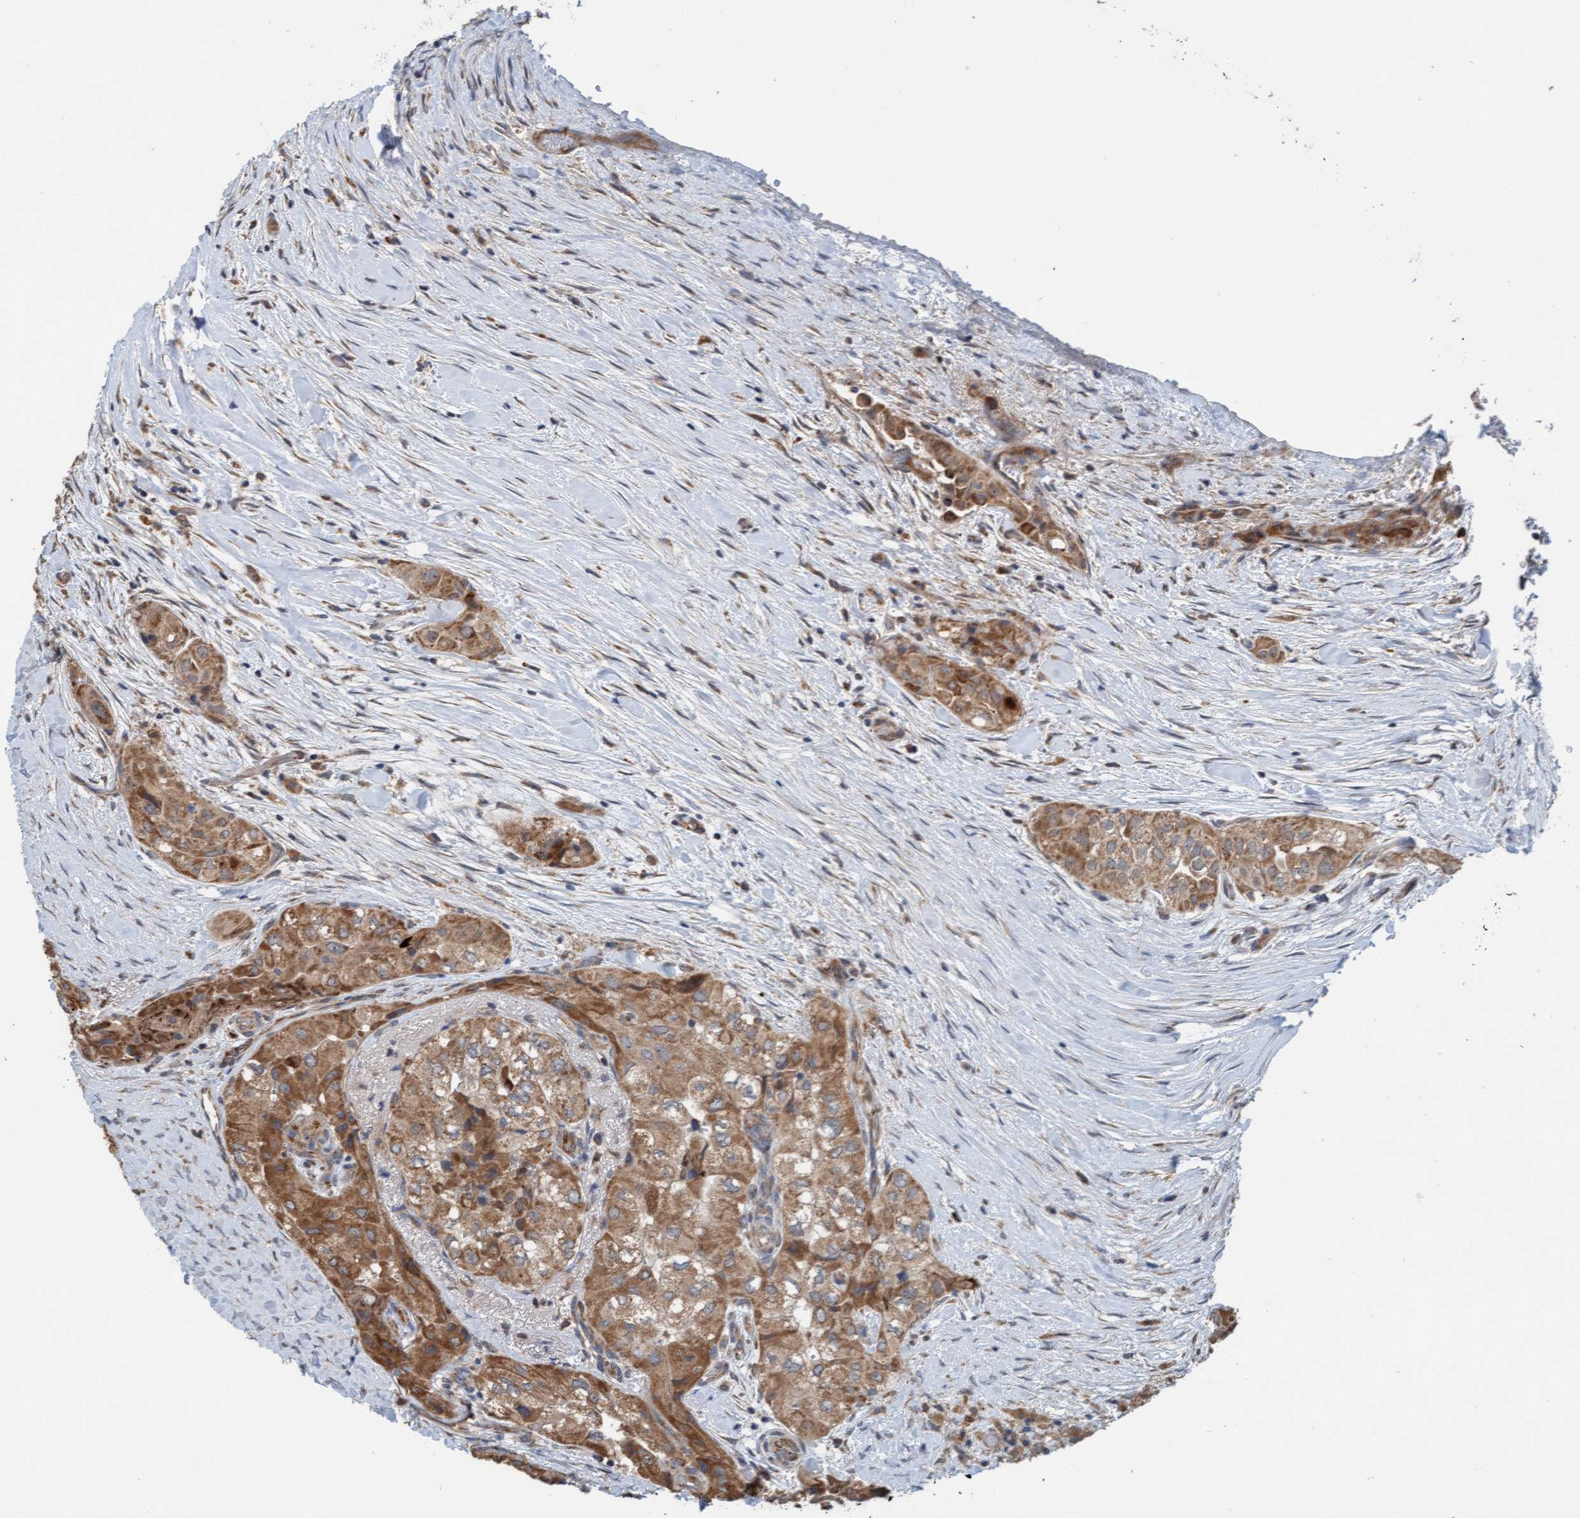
{"staining": {"intensity": "moderate", "quantity": ">75%", "location": "cytoplasmic/membranous"}, "tissue": "thyroid cancer", "cell_type": "Tumor cells", "image_type": "cancer", "snomed": [{"axis": "morphology", "description": "Papillary adenocarcinoma, NOS"}, {"axis": "topography", "description": "Thyroid gland"}], "caption": "Human thyroid cancer (papillary adenocarcinoma) stained with a brown dye reveals moderate cytoplasmic/membranous positive expression in about >75% of tumor cells.", "gene": "ZNF566", "patient": {"sex": "female", "age": 59}}